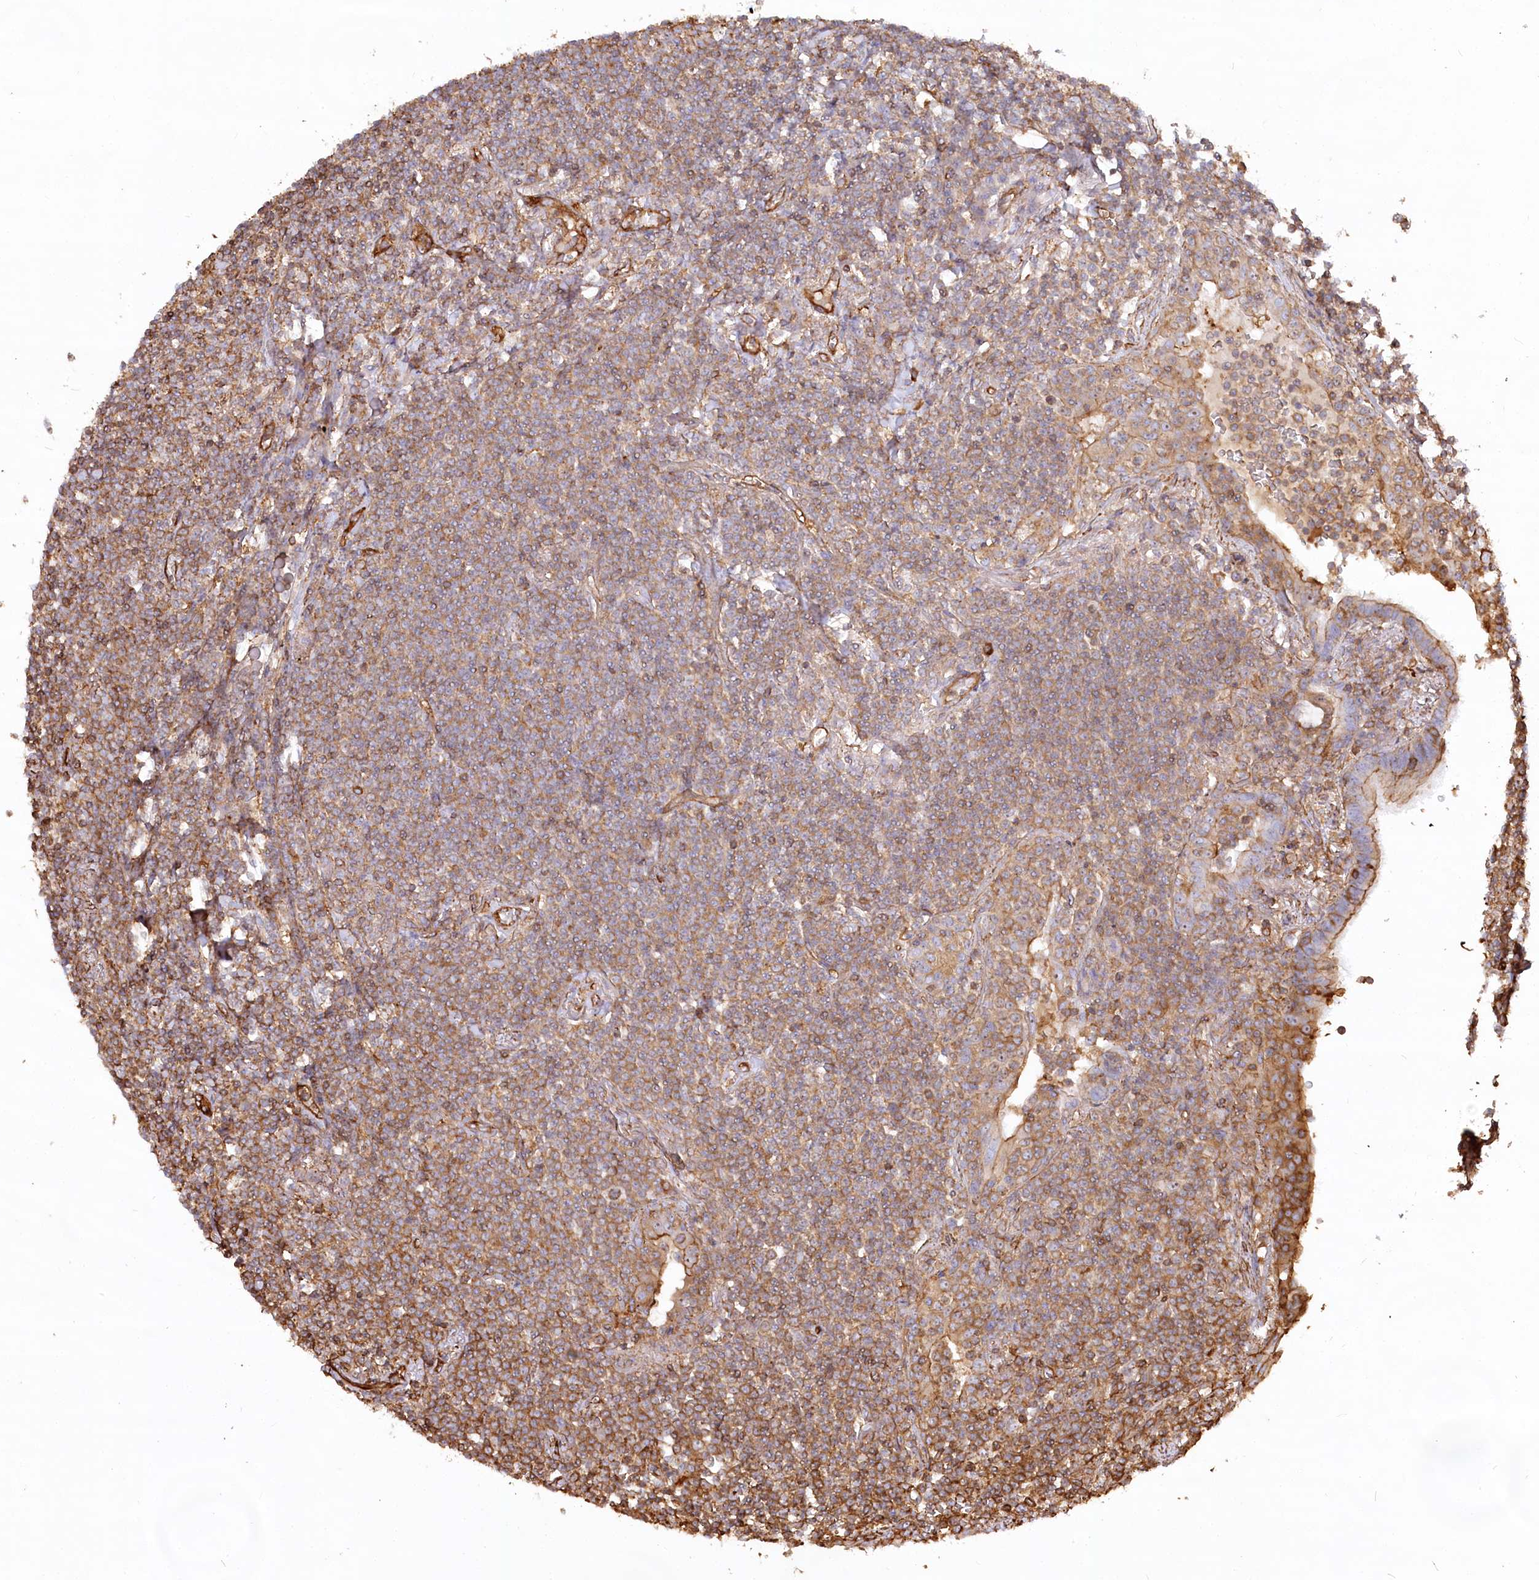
{"staining": {"intensity": "moderate", "quantity": "25%-75%", "location": "cytoplasmic/membranous"}, "tissue": "lymphoma", "cell_type": "Tumor cells", "image_type": "cancer", "snomed": [{"axis": "morphology", "description": "Malignant lymphoma, non-Hodgkin's type, Low grade"}, {"axis": "topography", "description": "Lung"}], "caption": "Immunohistochemical staining of low-grade malignant lymphoma, non-Hodgkin's type displays moderate cytoplasmic/membranous protein positivity in about 25%-75% of tumor cells.", "gene": "WDR36", "patient": {"sex": "female", "age": 71}}